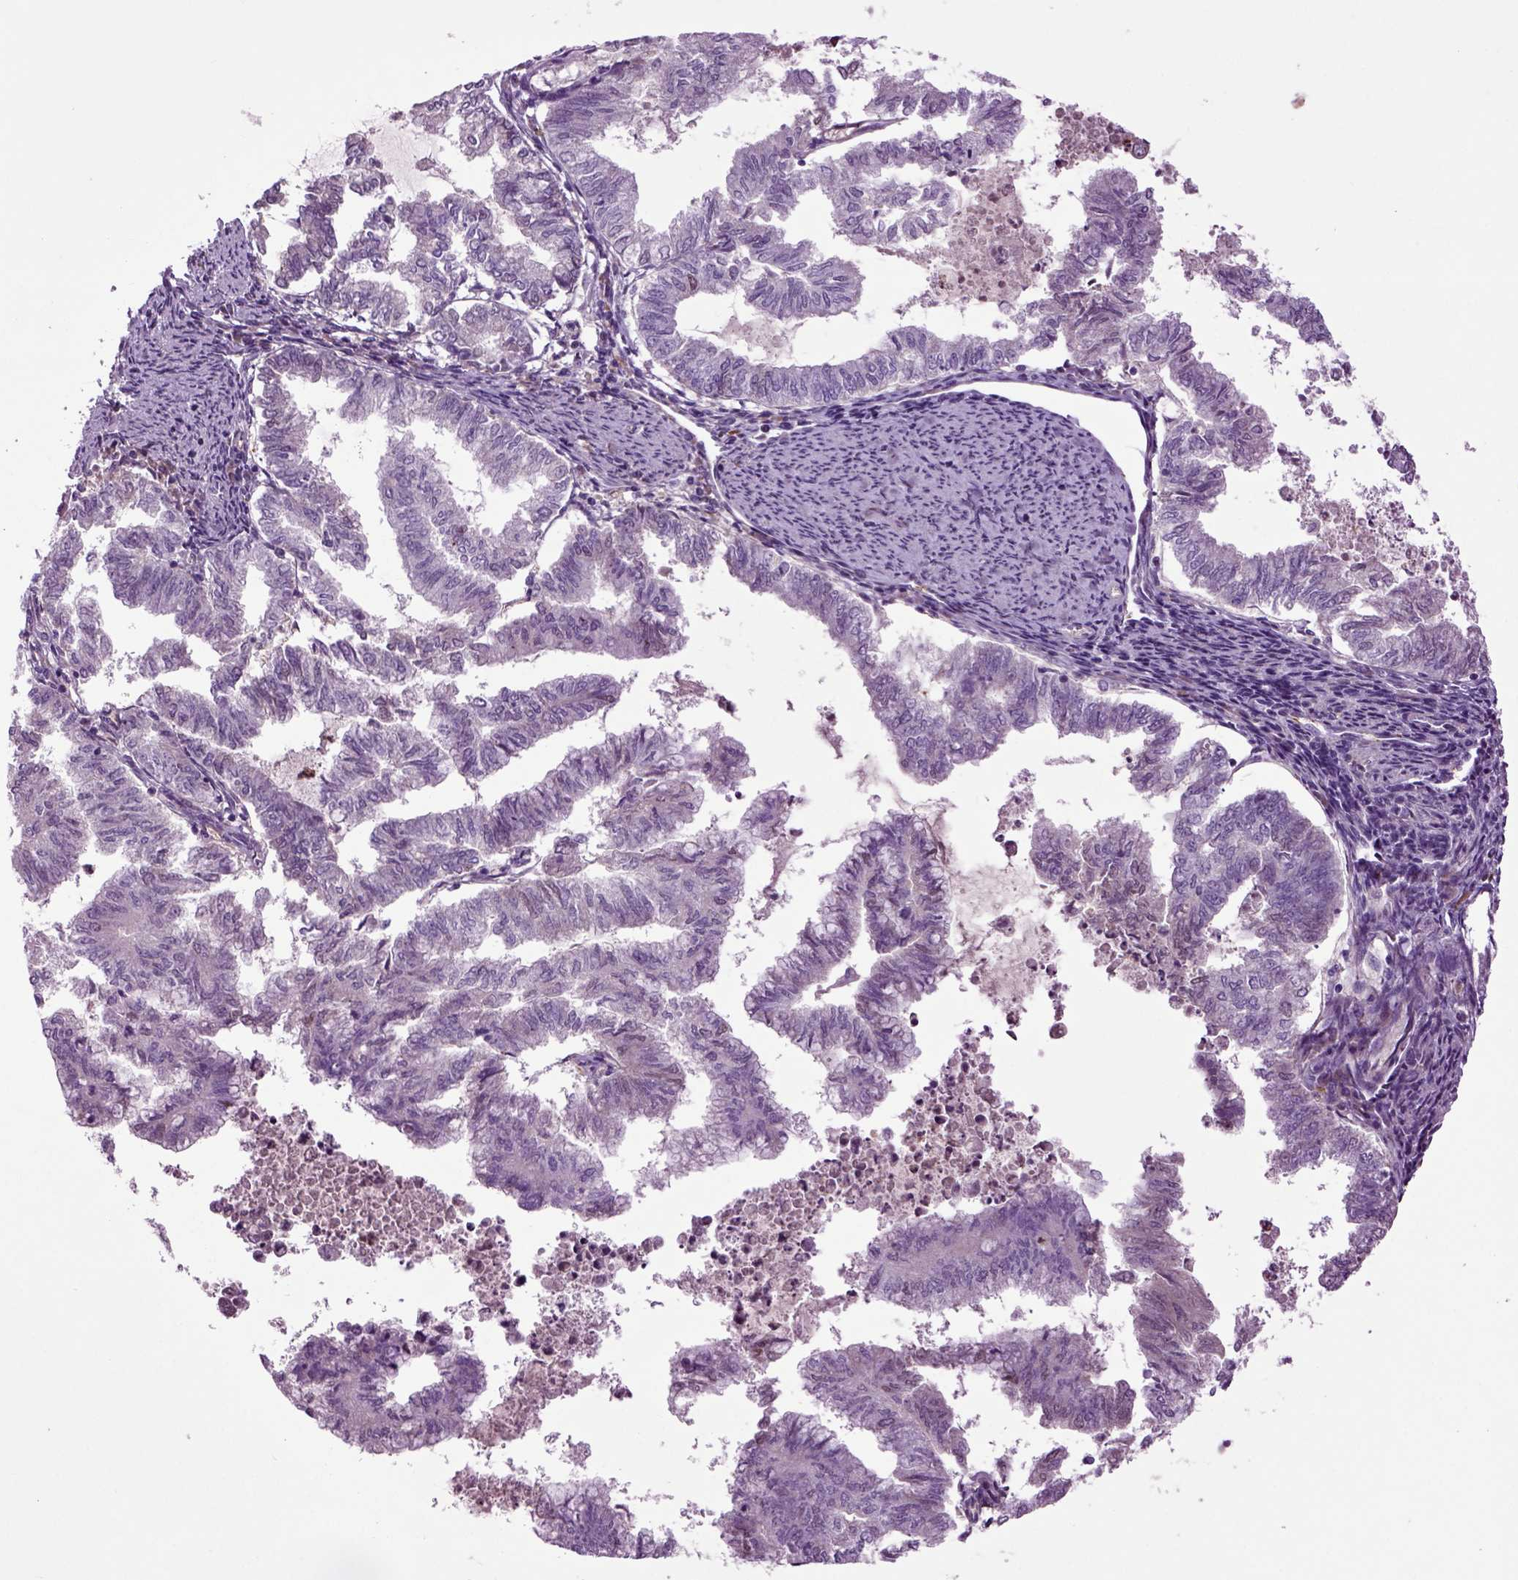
{"staining": {"intensity": "negative", "quantity": "none", "location": "none"}, "tissue": "endometrial cancer", "cell_type": "Tumor cells", "image_type": "cancer", "snomed": [{"axis": "morphology", "description": "Adenocarcinoma, NOS"}, {"axis": "topography", "description": "Endometrium"}], "caption": "Histopathology image shows no protein positivity in tumor cells of endometrial cancer (adenocarcinoma) tissue.", "gene": "SPON1", "patient": {"sex": "female", "age": 79}}